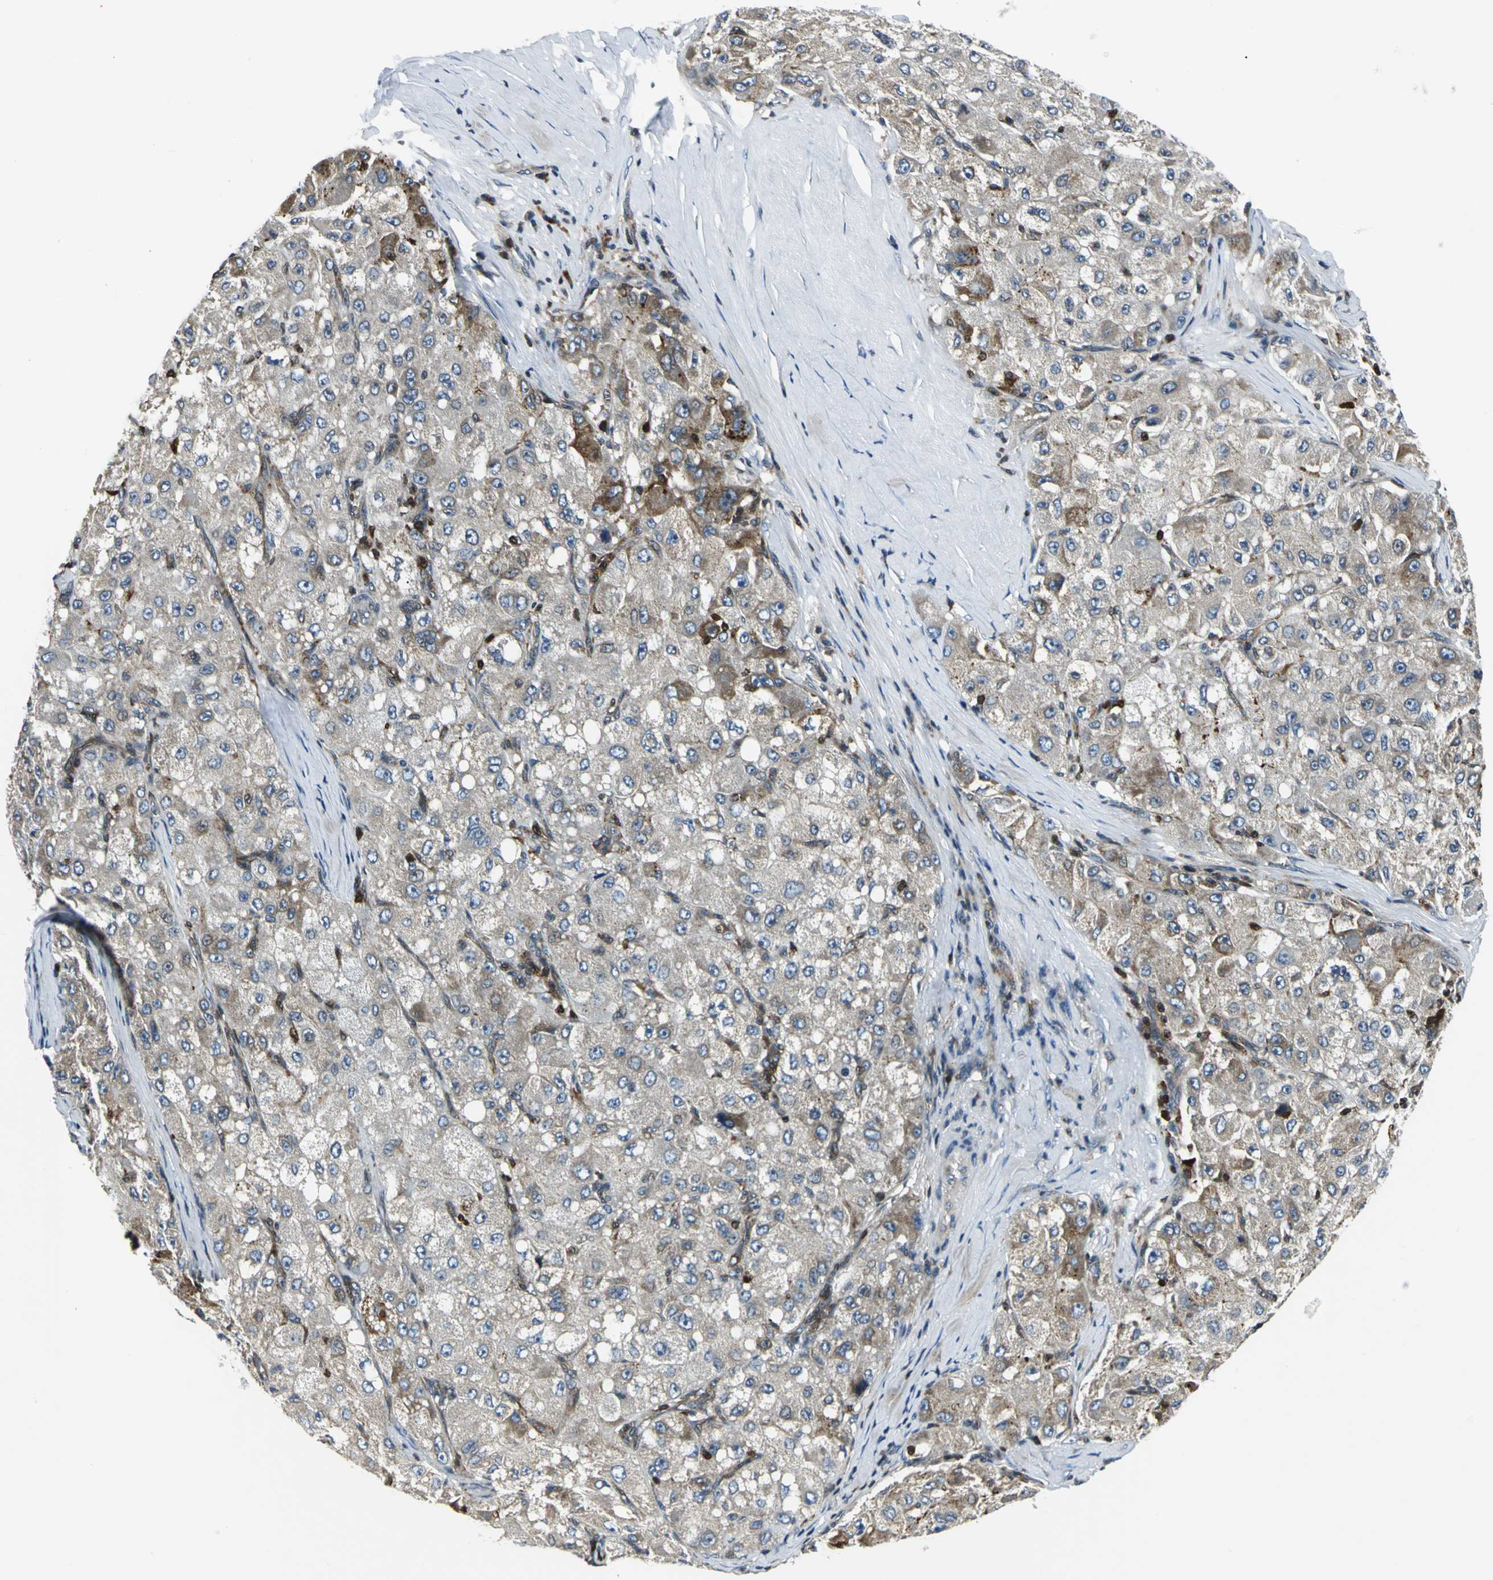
{"staining": {"intensity": "moderate", "quantity": ">75%", "location": "cytoplasmic/membranous"}, "tissue": "liver cancer", "cell_type": "Tumor cells", "image_type": "cancer", "snomed": [{"axis": "morphology", "description": "Carcinoma, Hepatocellular, NOS"}, {"axis": "topography", "description": "Liver"}], "caption": "Brown immunohistochemical staining in human liver cancer (hepatocellular carcinoma) reveals moderate cytoplasmic/membranous staining in about >75% of tumor cells. The staining was performed using DAB (3,3'-diaminobenzidine) to visualize the protein expression in brown, while the nuclei were stained in blue with hematoxylin (Magnification: 20x).", "gene": "USP40", "patient": {"sex": "male", "age": 80}}